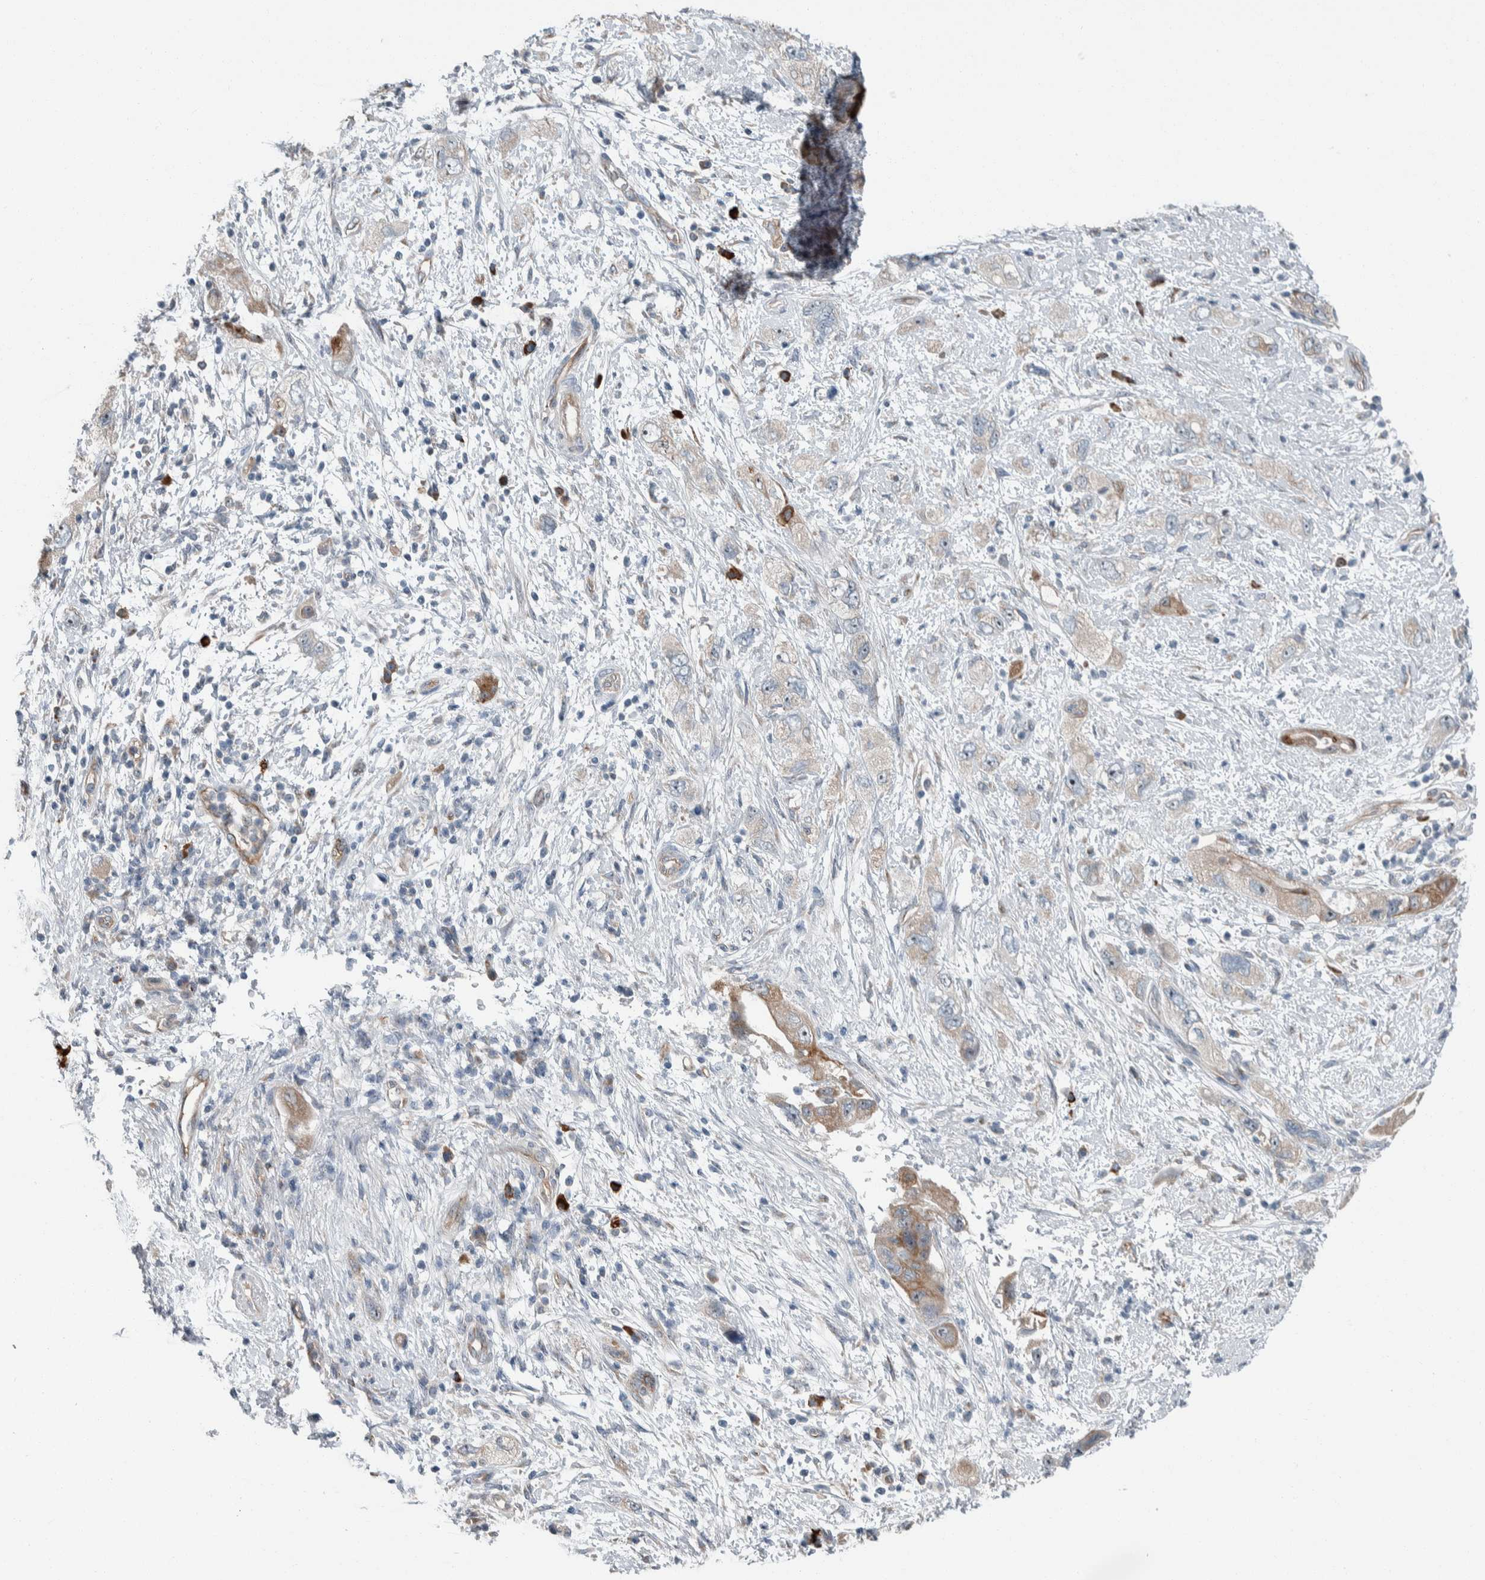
{"staining": {"intensity": "moderate", "quantity": "<25%", "location": "cytoplasmic/membranous"}, "tissue": "pancreatic cancer", "cell_type": "Tumor cells", "image_type": "cancer", "snomed": [{"axis": "morphology", "description": "Adenocarcinoma, NOS"}, {"axis": "topography", "description": "Pancreas"}], "caption": "Pancreatic adenocarcinoma was stained to show a protein in brown. There is low levels of moderate cytoplasmic/membranous positivity in approximately <25% of tumor cells.", "gene": "USP25", "patient": {"sex": "female", "age": 73}}